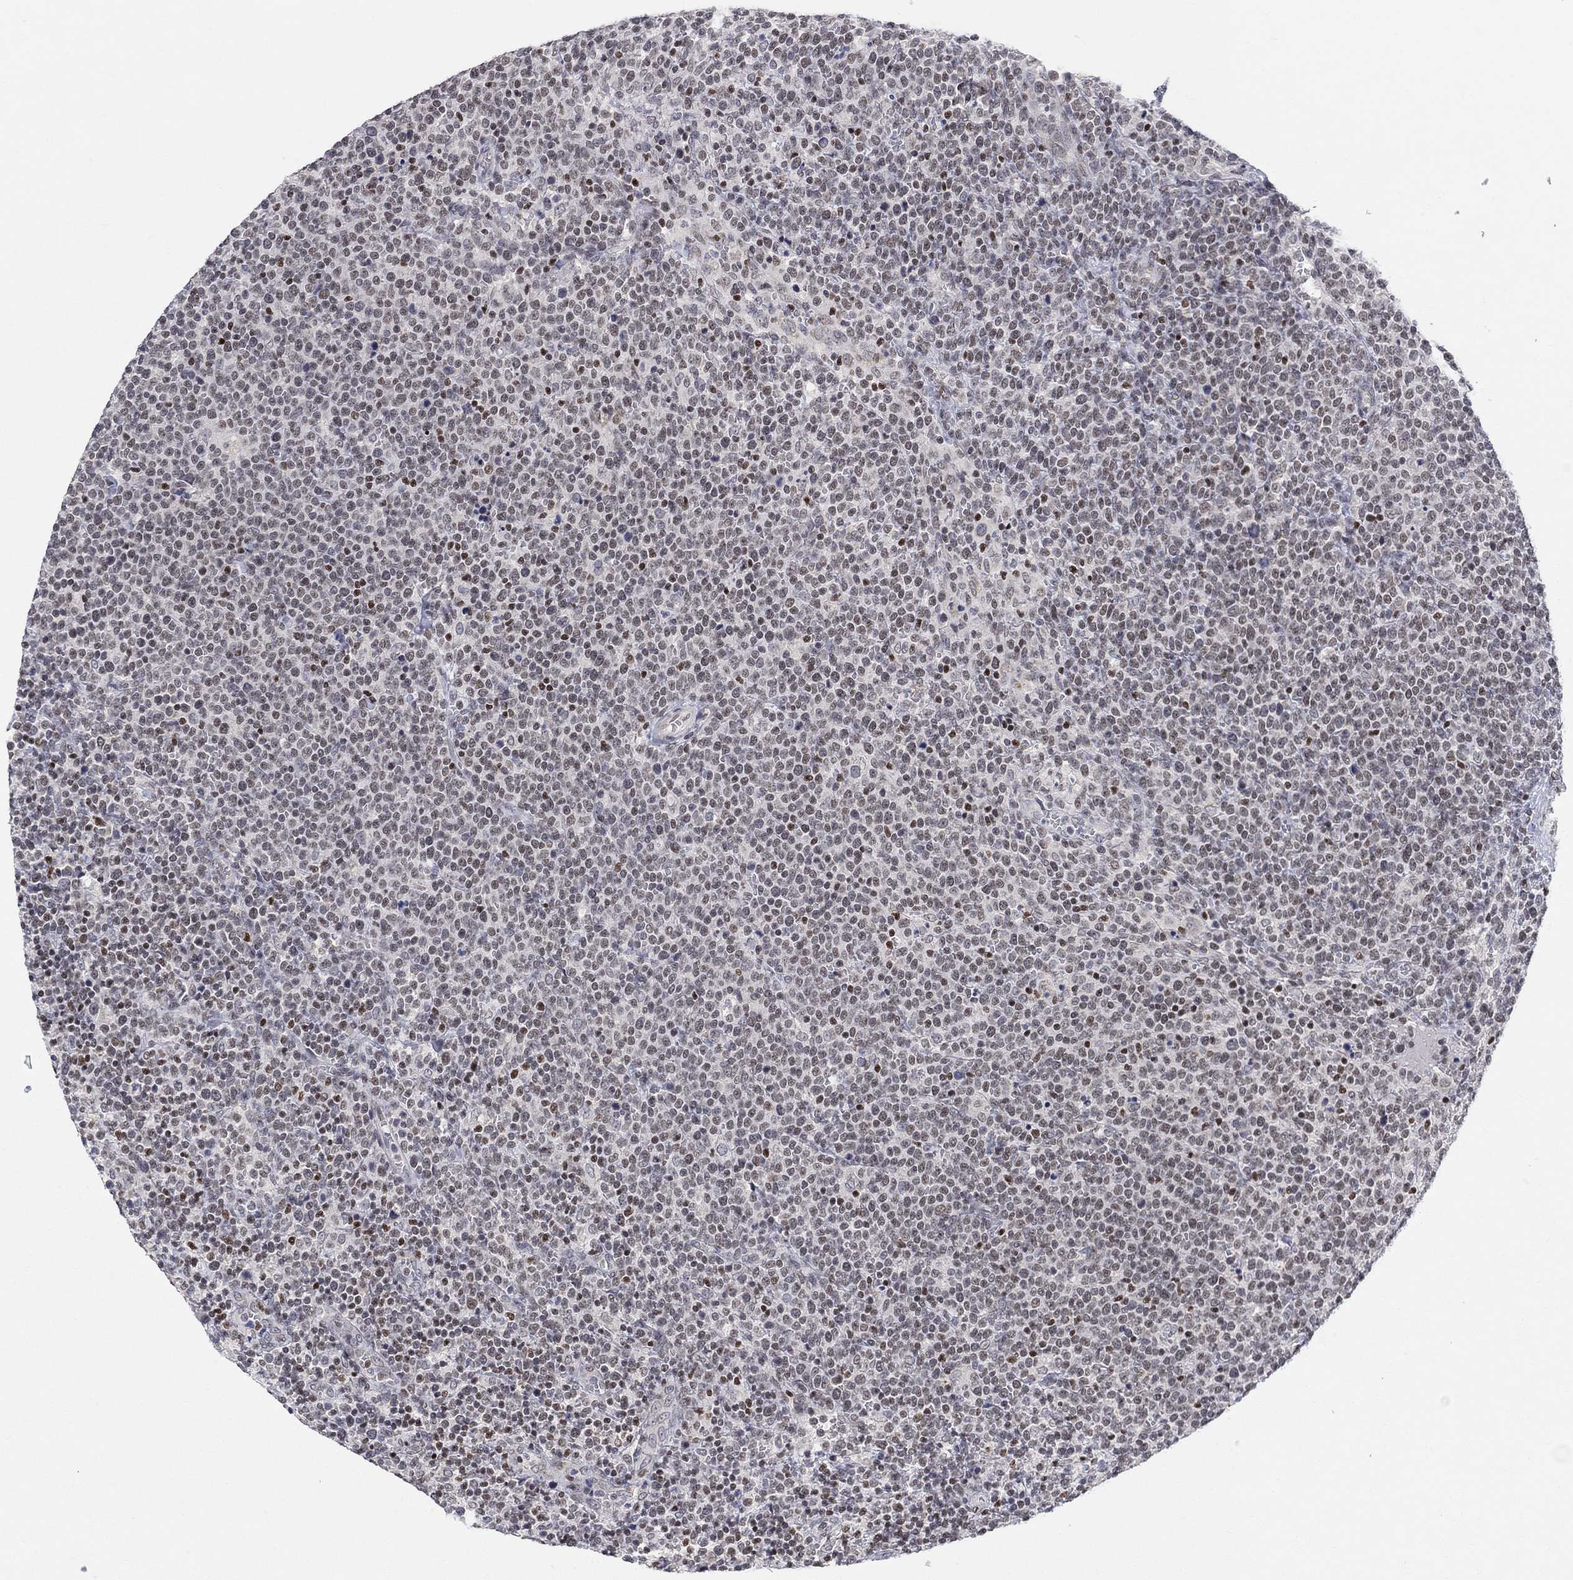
{"staining": {"intensity": "strong", "quantity": "<25%", "location": "nuclear"}, "tissue": "lymphoma", "cell_type": "Tumor cells", "image_type": "cancer", "snomed": [{"axis": "morphology", "description": "Malignant lymphoma, non-Hodgkin's type, High grade"}, {"axis": "topography", "description": "Lymph node"}], "caption": "Immunohistochemical staining of human high-grade malignant lymphoma, non-Hodgkin's type exhibits strong nuclear protein staining in about <25% of tumor cells.", "gene": "KLF12", "patient": {"sex": "male", "age": 61}}